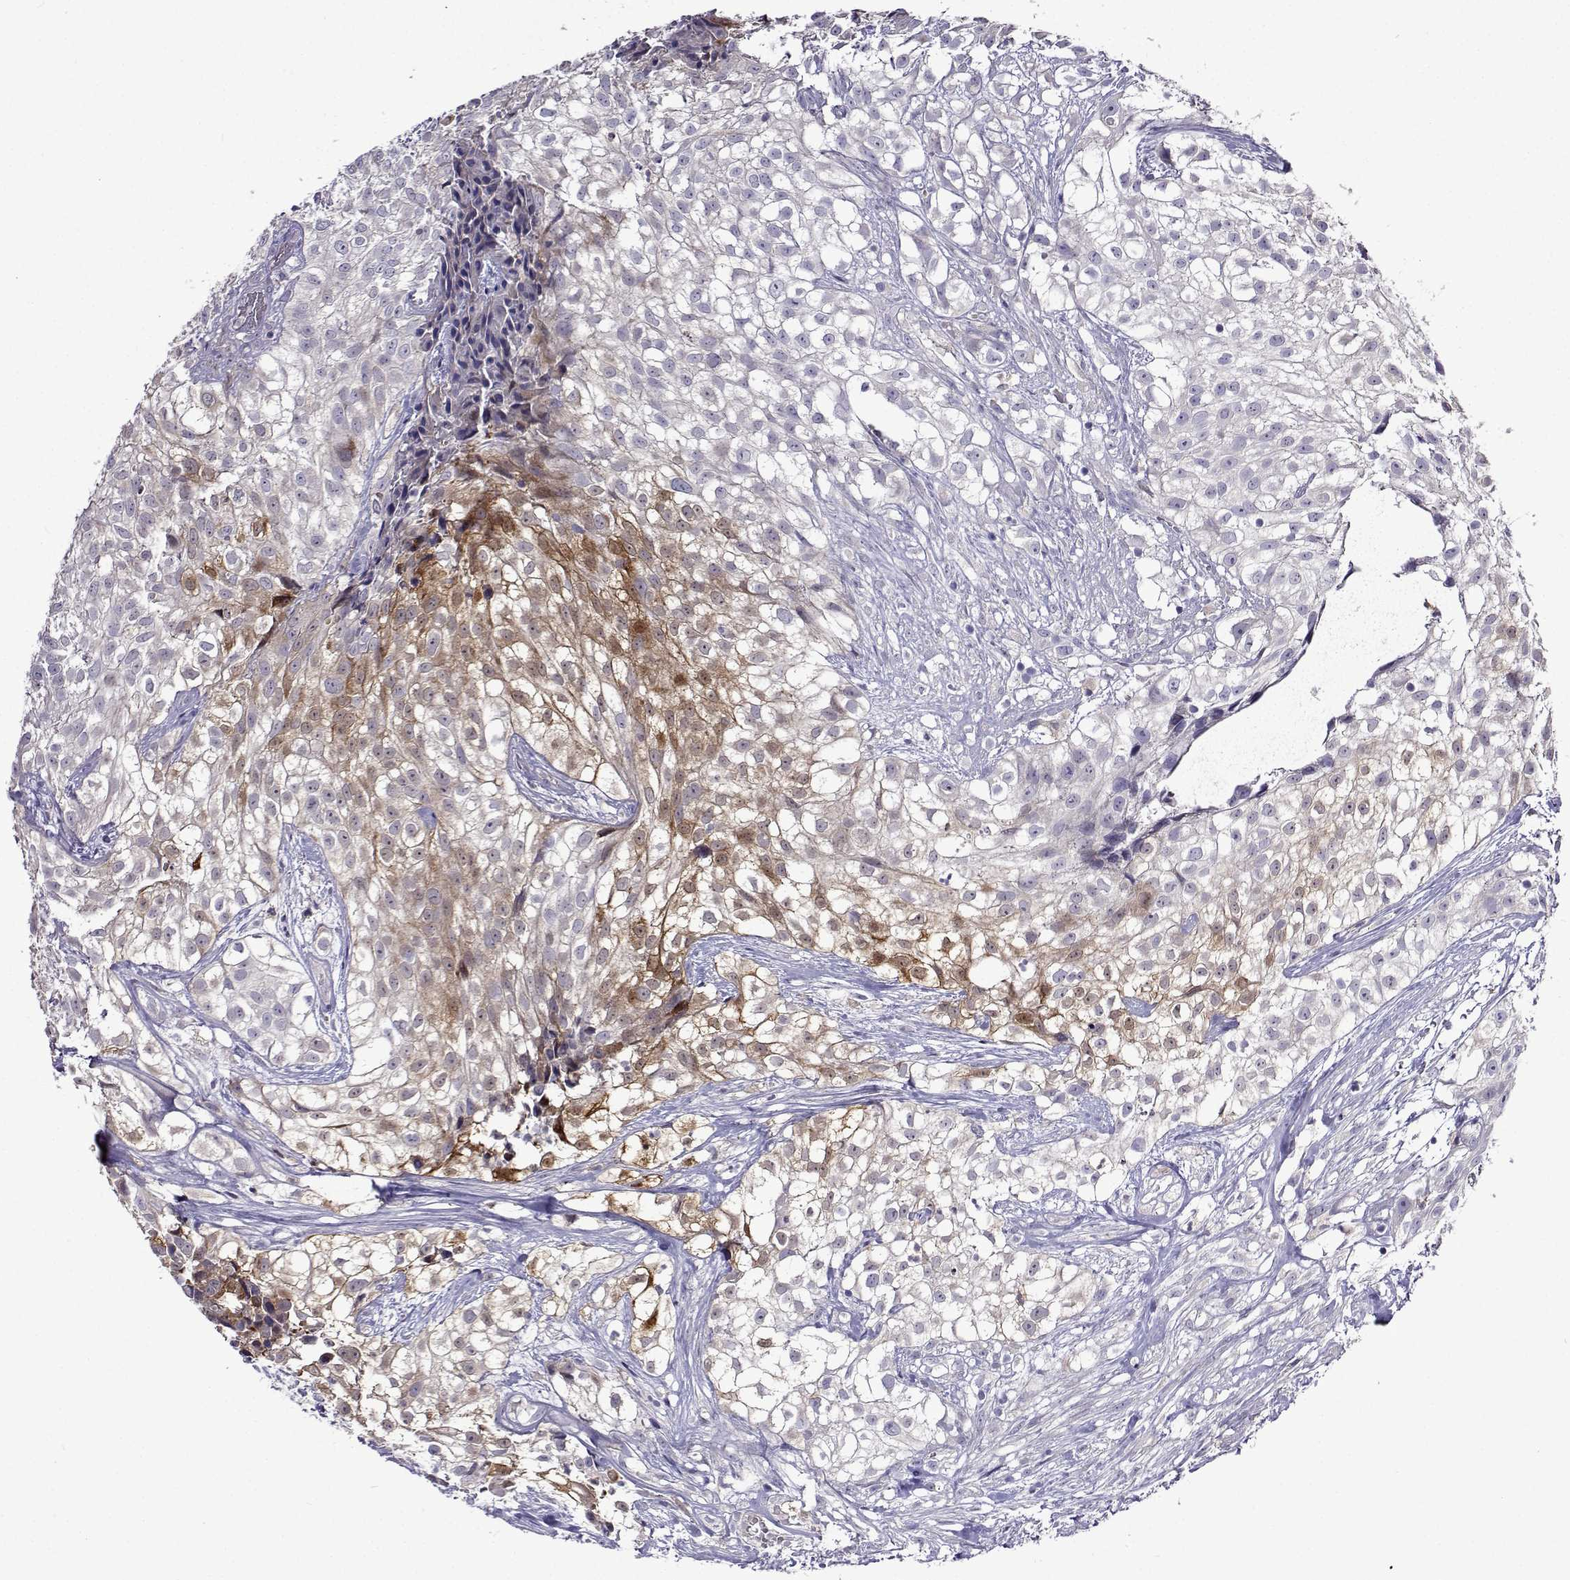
{"staining": {"intensity": "moderate", "quantity": "<25%", "location": "cytoplasmic/membranous,nuclear"}, "tissue": "urothelial cancer", "cell_type": "Tumor cells", "image_type": "cancer", "snomed": [{"axis": "morphology", "description": "Urothelial carcinoma, High grade"}, {"axis": "topography", "description": "Urinary bladder"}], "caption": "Urothelial cancer stained for a protein demonstrates moderate cytoplasmic/membranous and nuclear positivity in tumor cells.", "gene": "SULT2A1", "patient": {"sex": "male", "age": 56}}